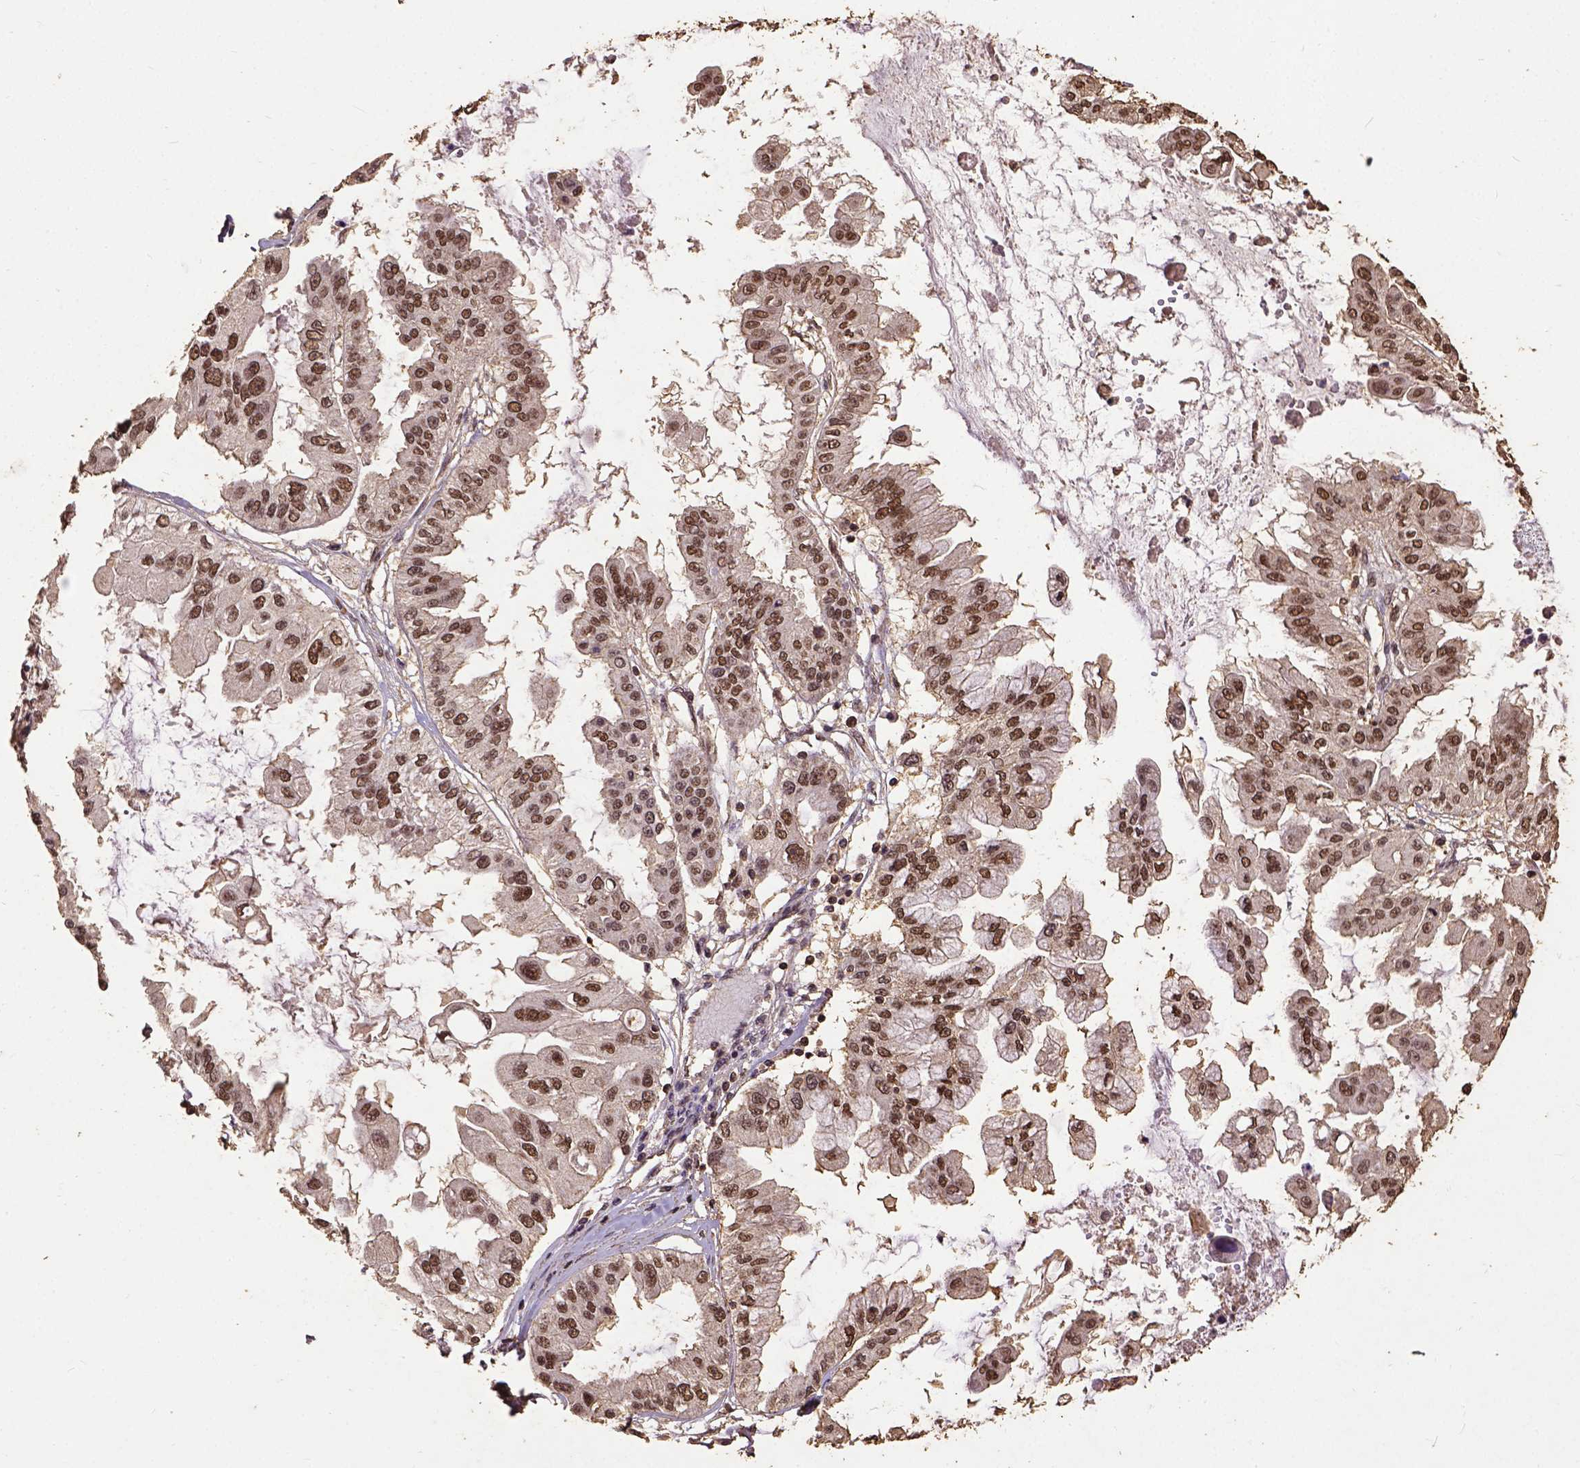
{"staining": {"intensity": "moderate", "quantity": ">75%", "location": "nuclear"}, "tissue": "ovarian cancer", "cell_type": "Tumor cells", "image_type": "cancer", "snomed": [{"axis": "morphology", "description": "Cystadenocarcinoma, serous, NOS"}, {"axis": "topography", "description": "Ovary"}], "caption": "Immunohistochemistry histopathology image of human ovarian serous cystadenocarcinoma stained for a protein (brown), which shows medium levels of moderate nuclear staining in approximately >75% of tumor cells.", "gene": "NACC1", "patient": {"sex": "female", "age": 56}}